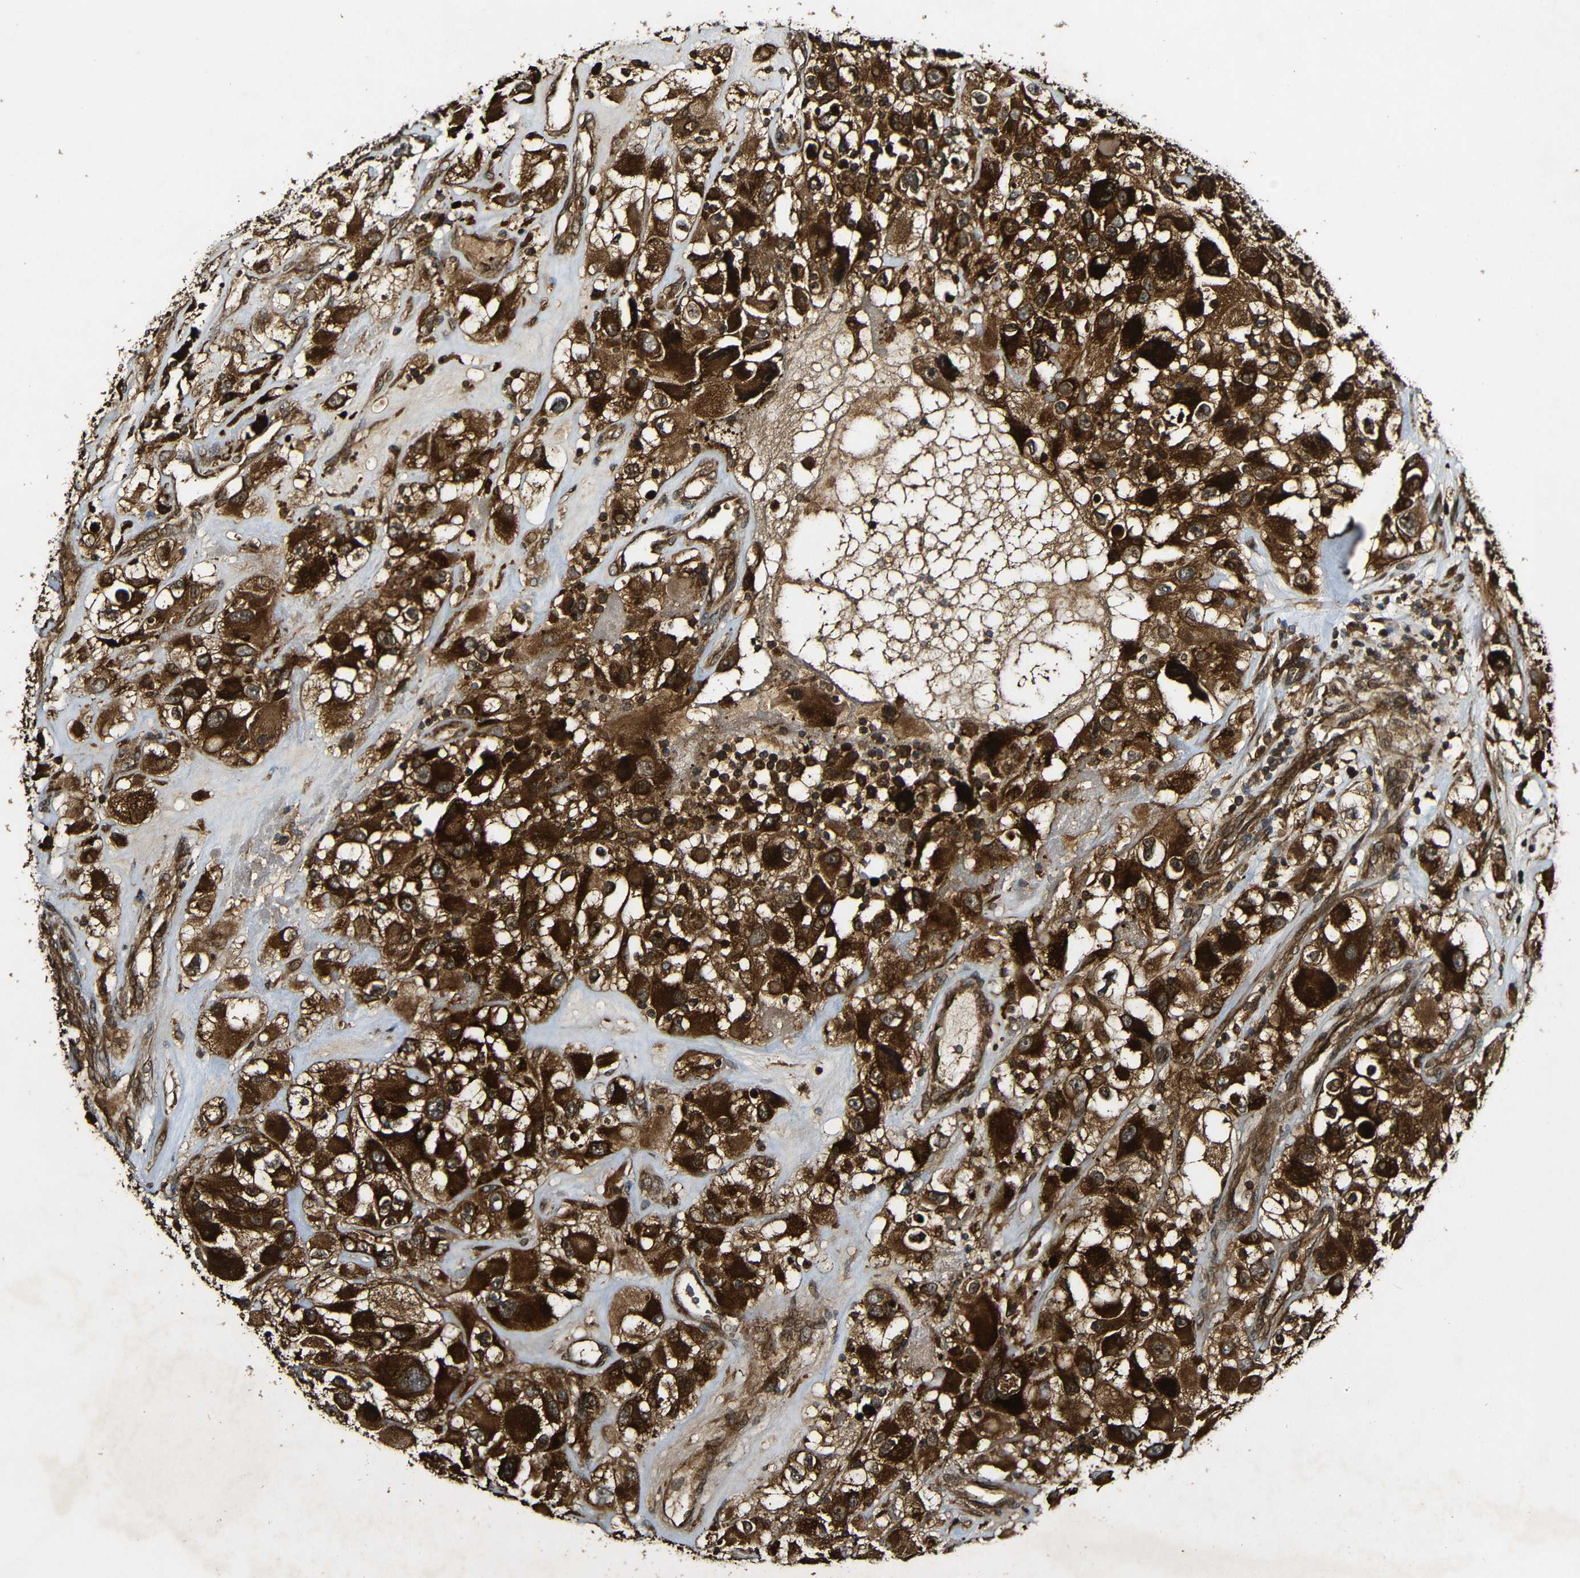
{"staining": {"intensity": "strong", "quantity": ">75%", "location": "cytoplasmic/membranous"}, "tissue": "renal cancer", "cell_type": "Tumor cells", "image_type": "cancer", "snomed": [{"axis": "morphology", "description": "Adenocarcinoma, NOS"}, {"axis": "topography", "description": "Kidney"}], "caption": "IHC of human renal cancer exhibits high levels of strong cytoplasmic/membranous positivity in approximately >75% of tumor cells.", "gene": "CASP8", "patient": {"sex": "female", "age": 52}}